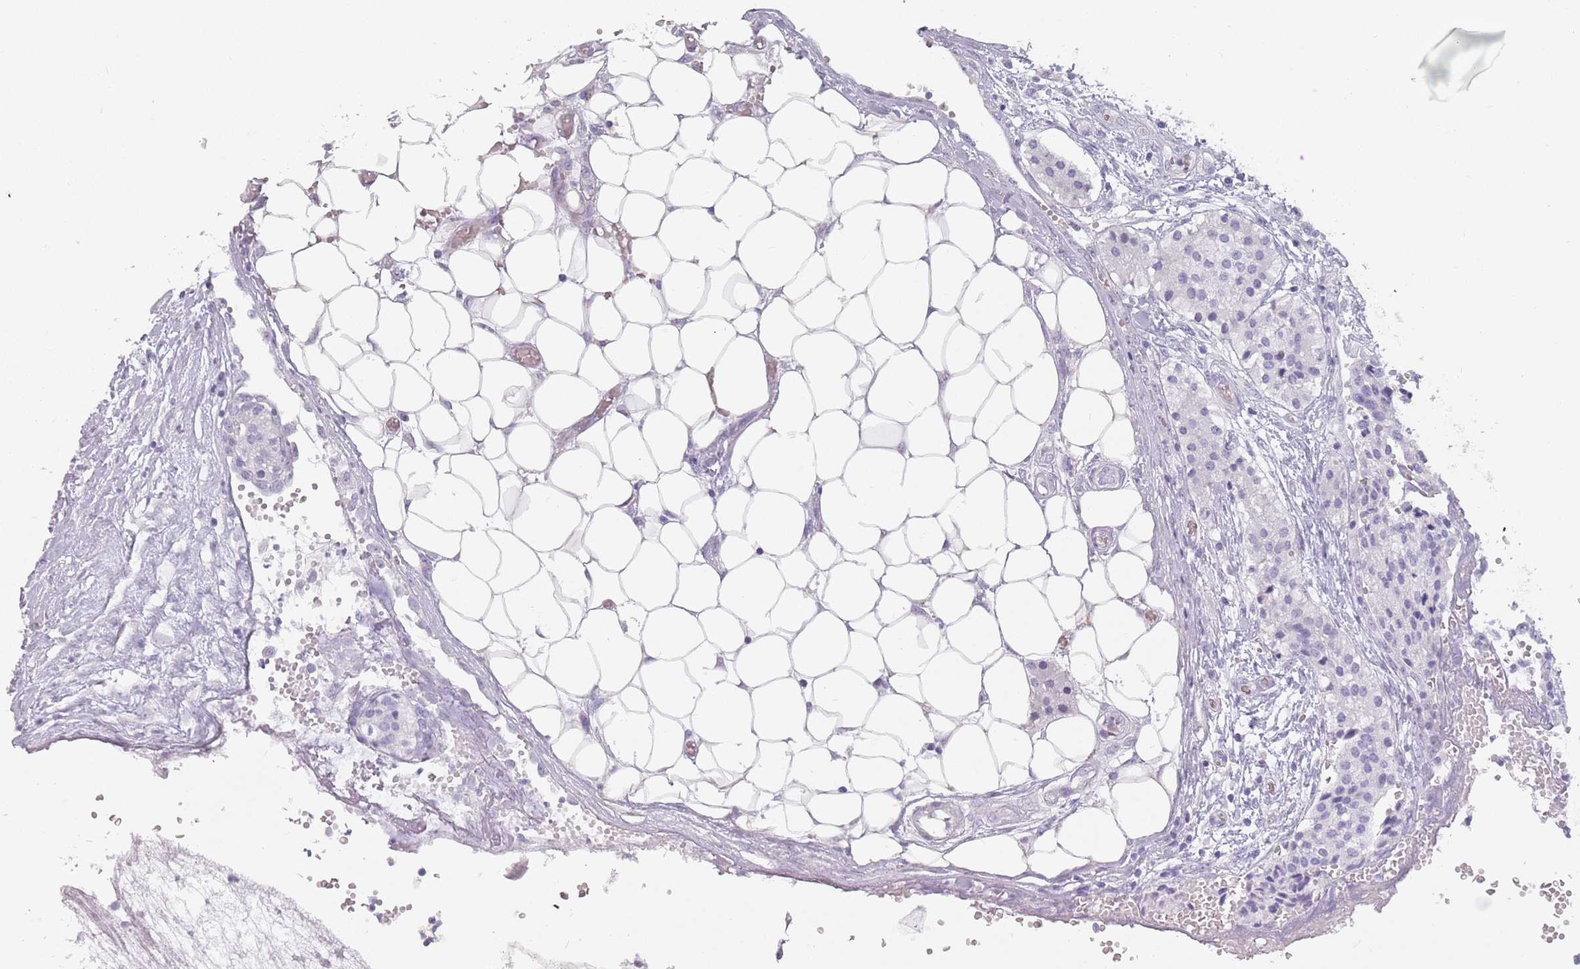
{"staining": {"intensity": "negative", "quantity": "none", "location": "none"}, "tissue": "carcinoid", "cell_type": "Tumor cells", "image_type": "cancer", "snomed": [{"axis": "morphology", "description": "Carcinoid, malignant, NOS"}, {"axis": "topography", "description": "Colon"}], "caption": "Tumor cells show no significant positivity in carcinoid (malignant).", "gene": "DDX4", "patient": {"sex": "female", "age": 52}}